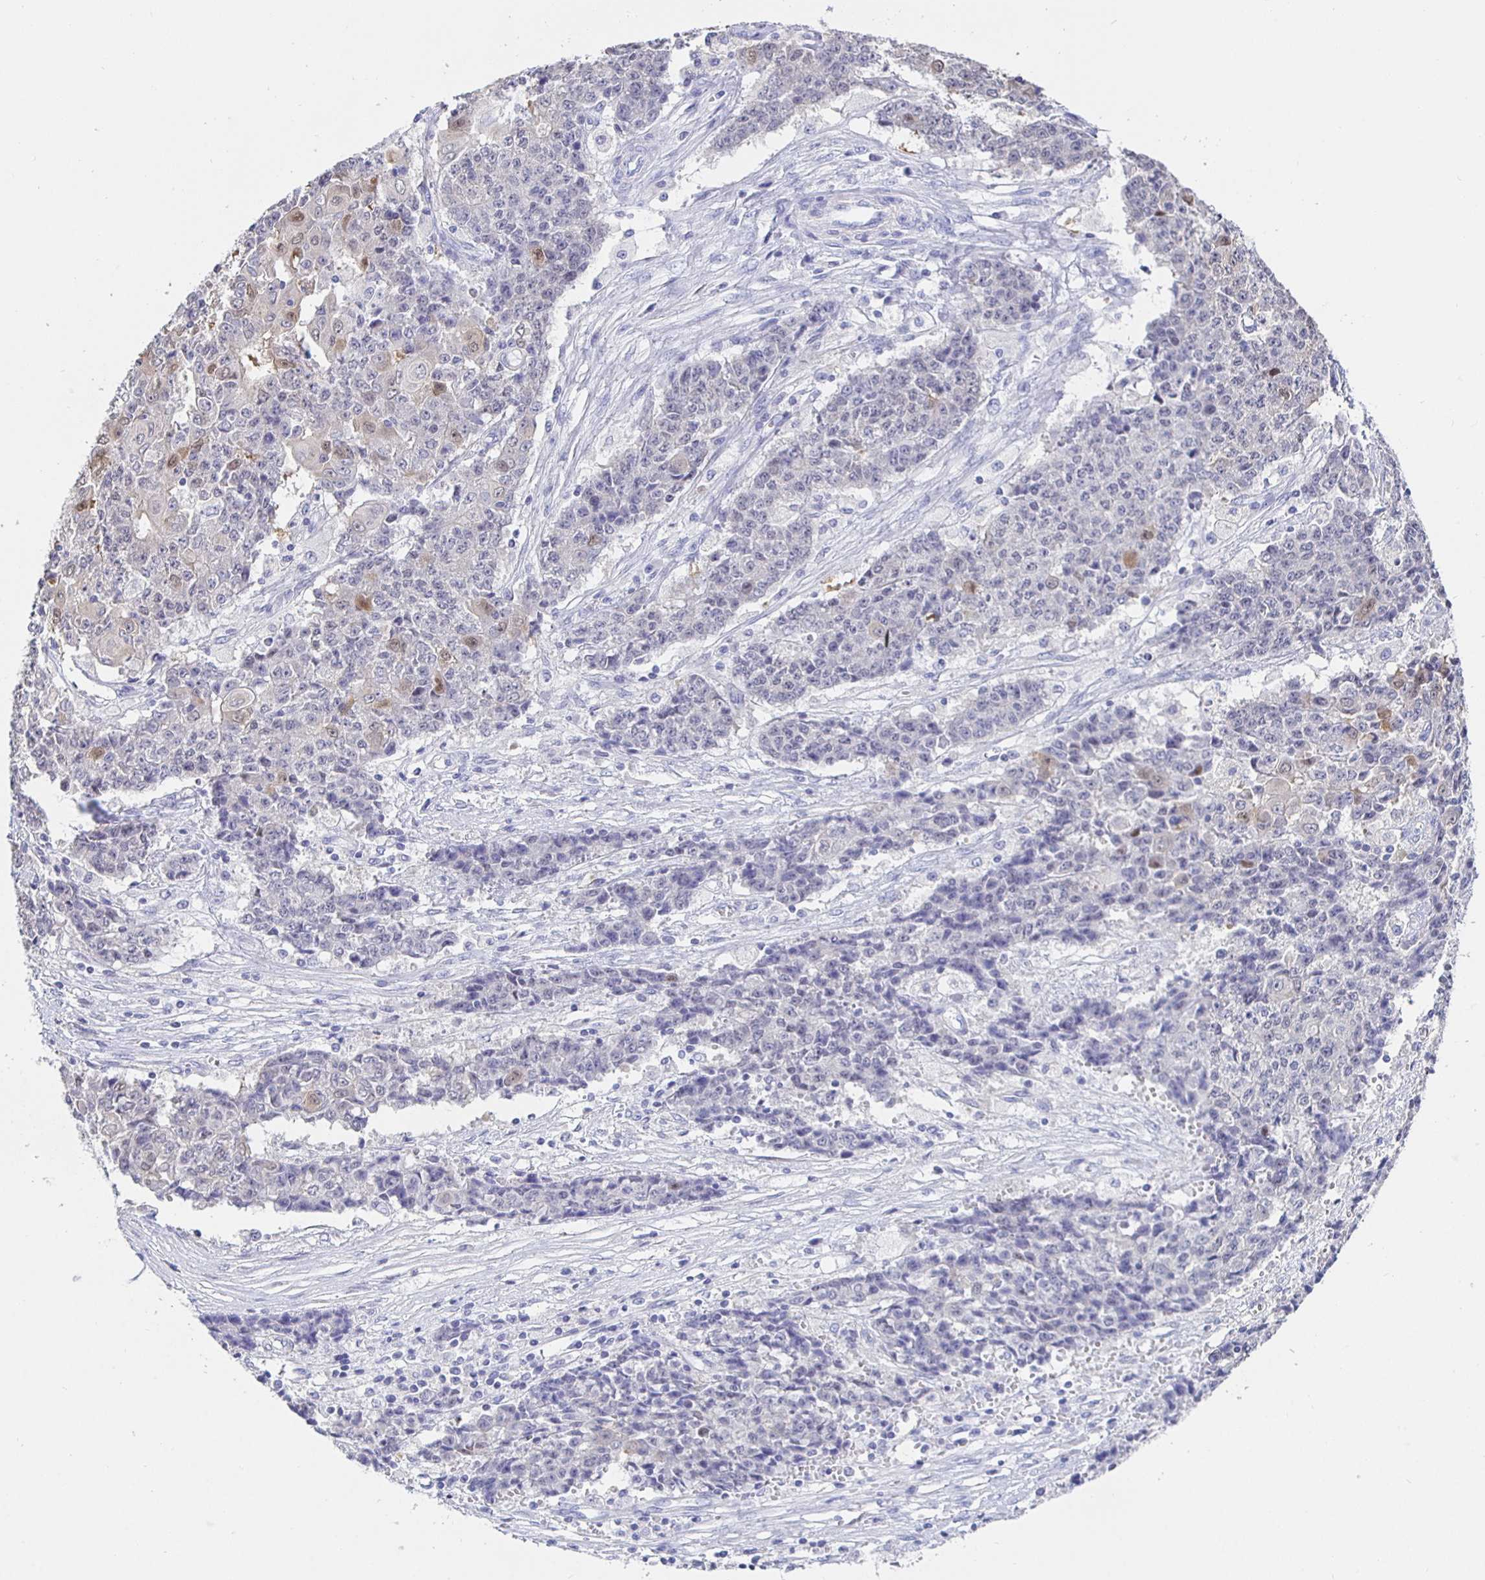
{"staining": {"intensity": "weak", "quantity": "<25%", "location": "nuclear"}, "tissue": "ovarian cancer", "cell_type": "Tumor cells", "image_type": "cancer", "snomed": [{"axis": "morphology", "description": "Carcinoma, endometroid"}, {"axis": "topography", "description": "Ovary"}], "caption": "DAB immunohistochemical staining of ovarian endometroid carcinoma displays no significant positivity in tumor cells.", "gene": "HSPA4L", "patient": {"sex": "female", "age": 42}}